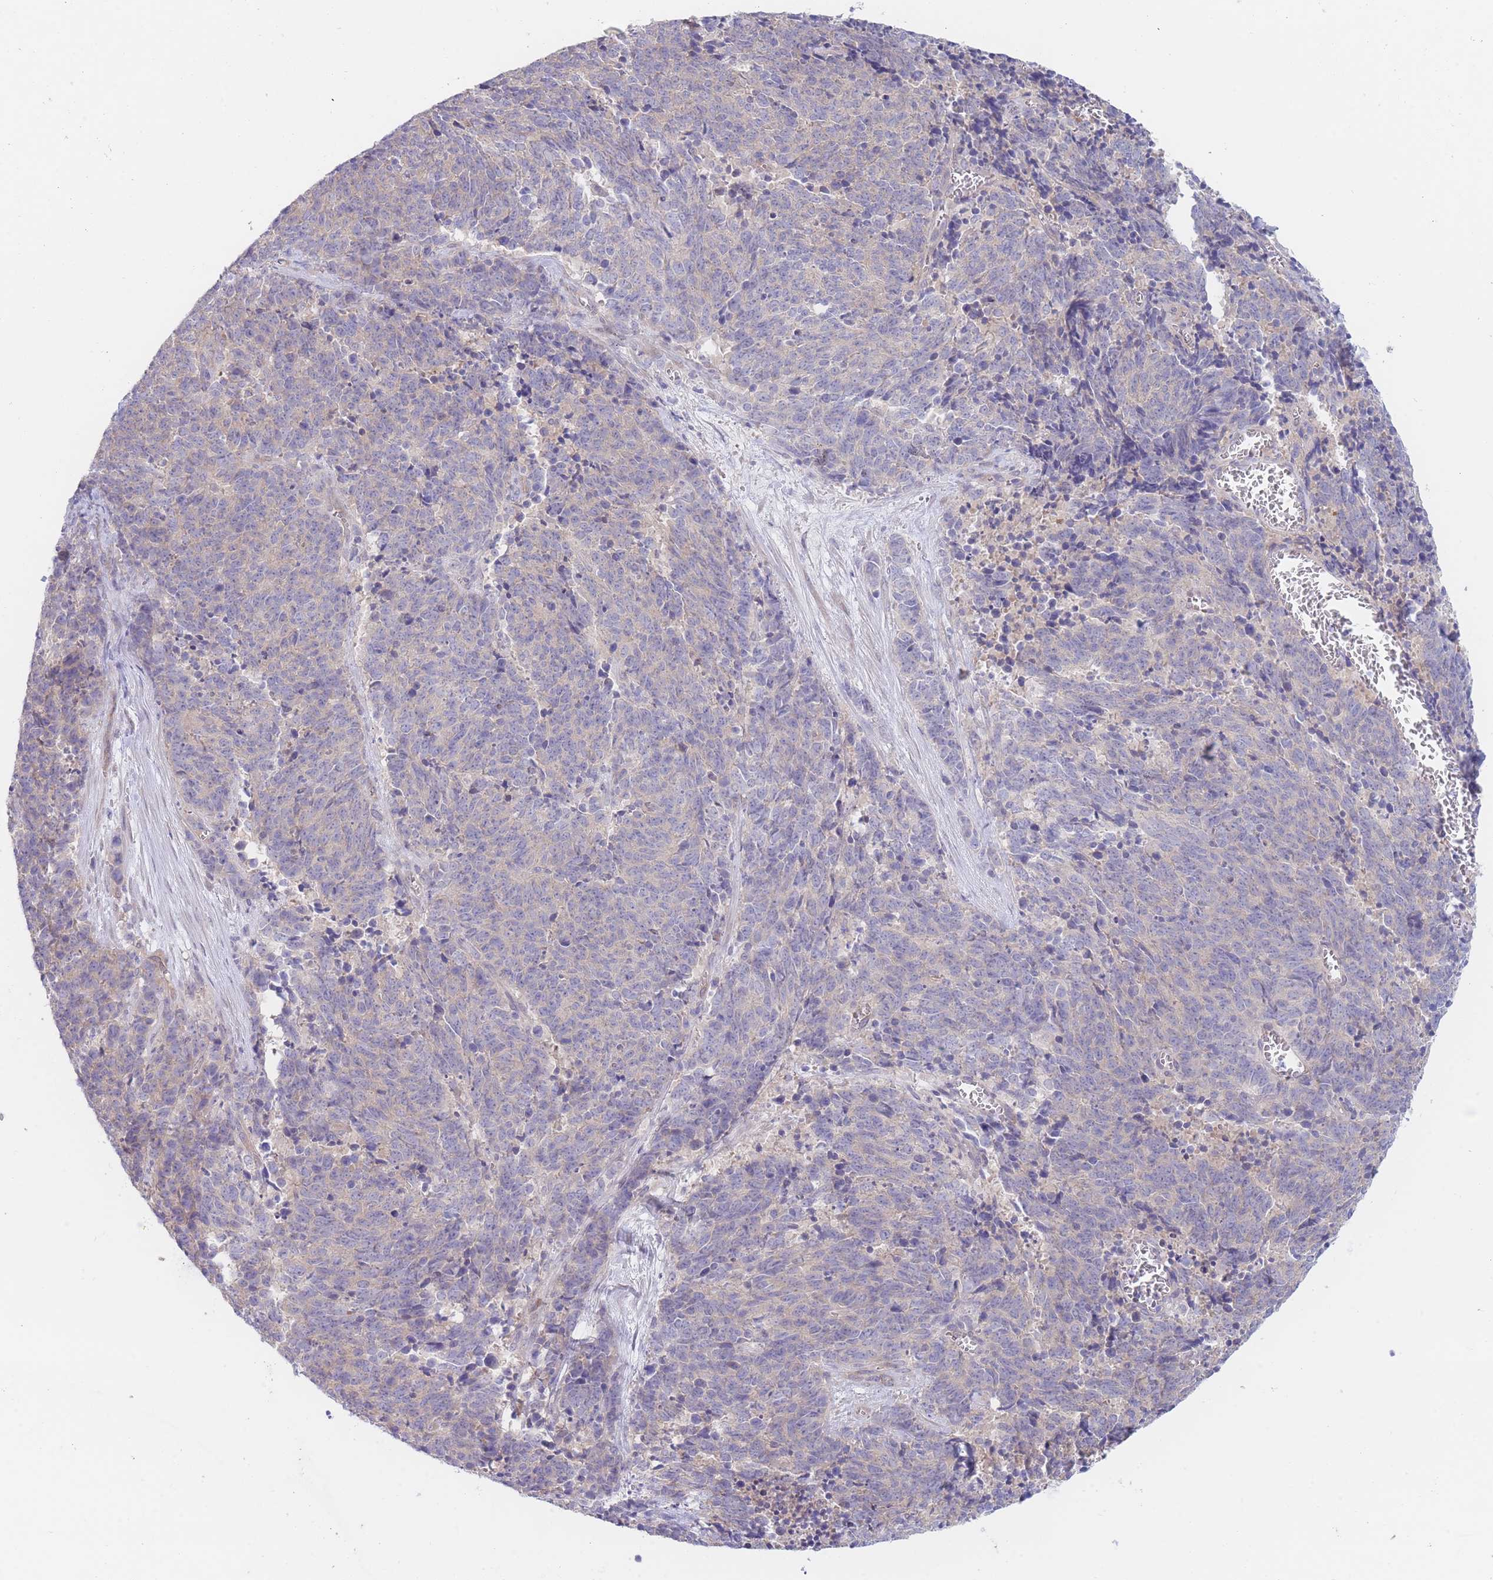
{"staining": {"intensity": "negative", "quantity": "none", "location": "none"}, "tissue": "cervical cancer", "cell_type": "Tumor cells", "image_type": "cancer", "snomed": [{"axis": "morphology", "description": "Squamous cell carcinoma, NOS"}, {"axis": "topography", "description": "Cervix"}], "caption": "Human cervical cancer (squamous cell carcinoma) stained for a protein using immunohistochemistry displays no expression in tumor cells.", "gene": "ZNF281", "patient": {"sex": "female", "age": 29}}